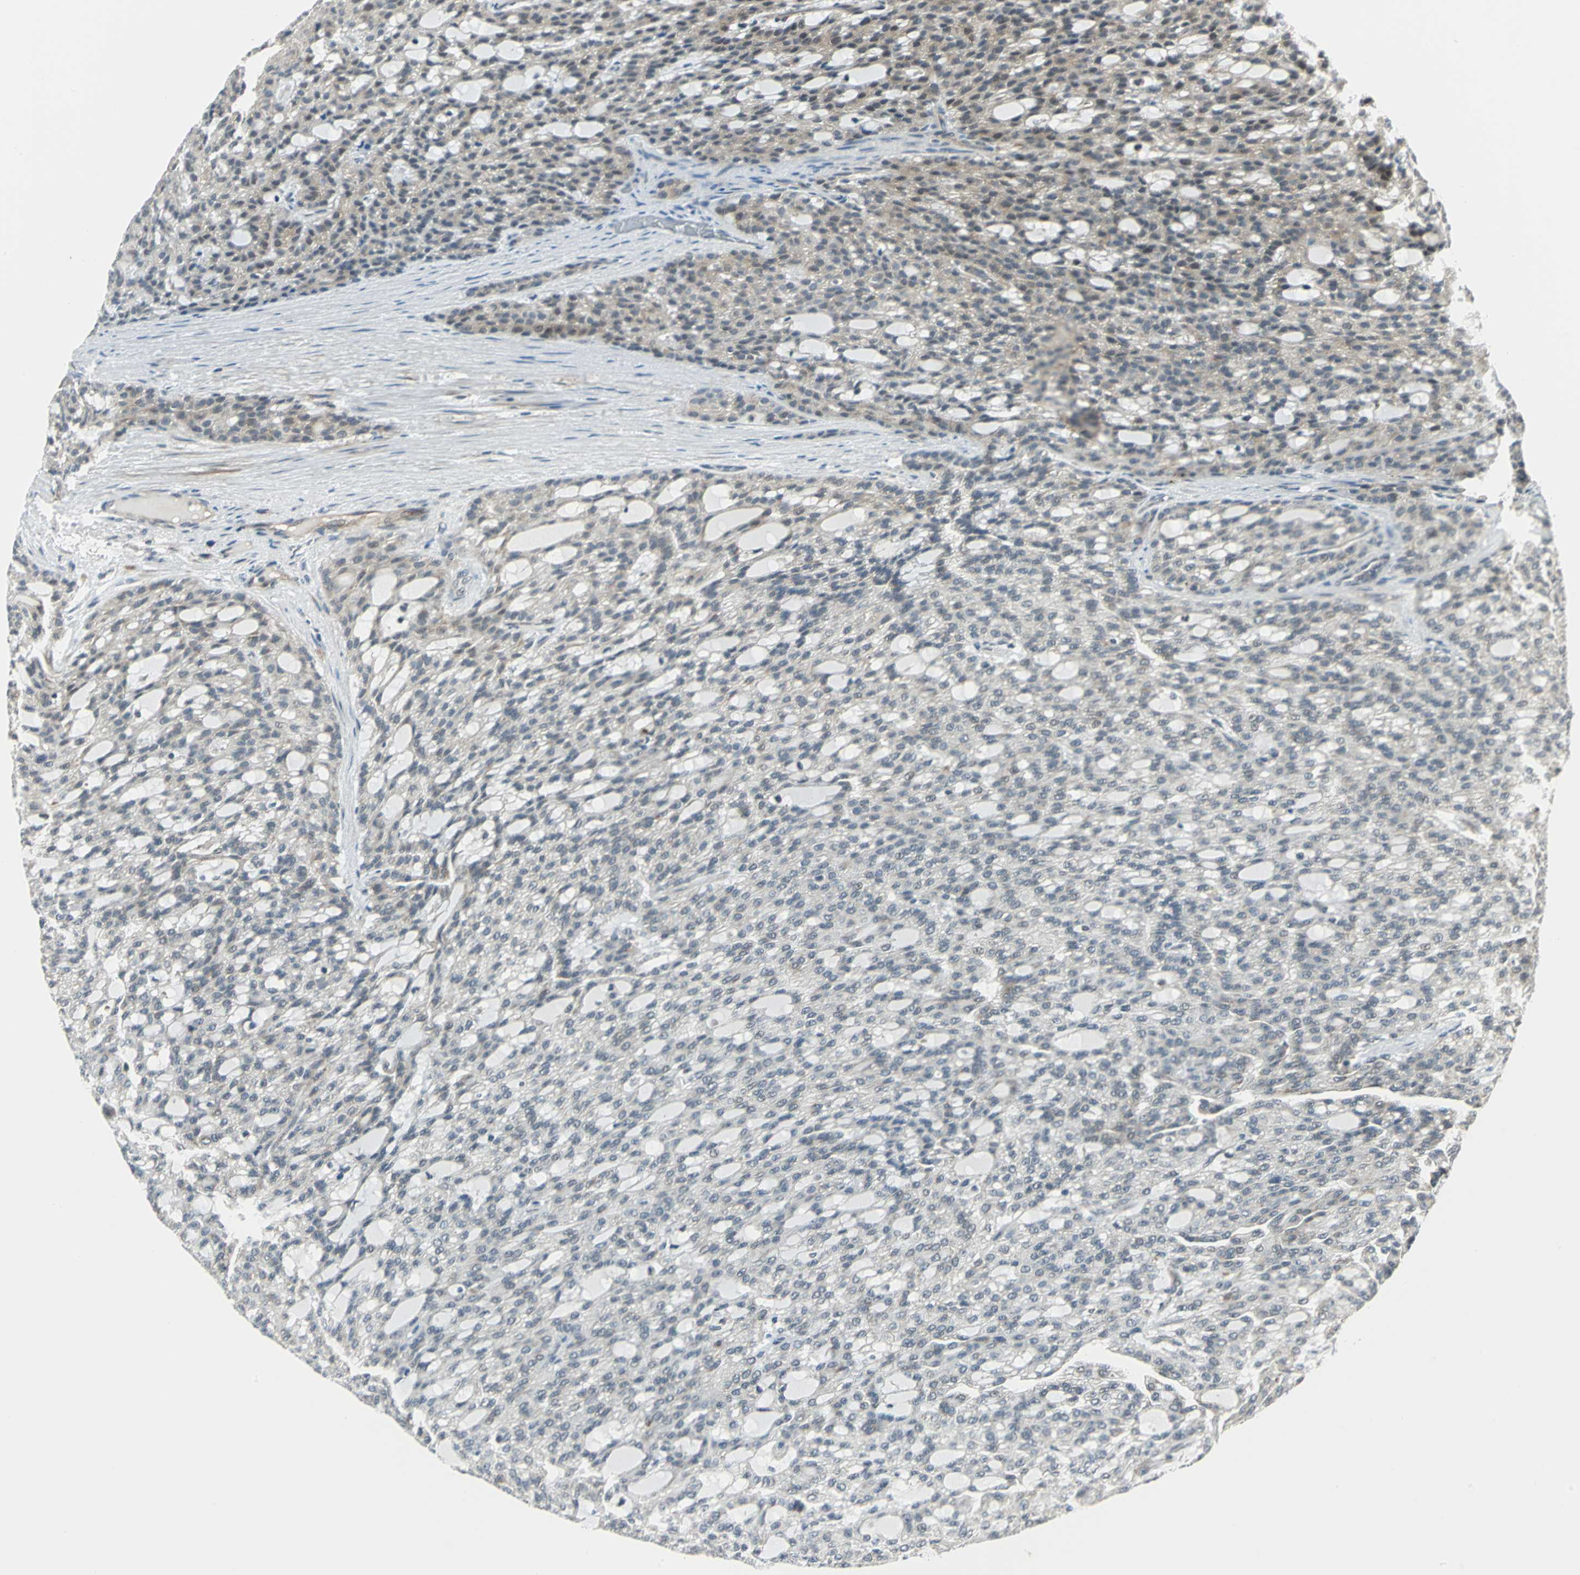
{"staining": {"intensity": "weak", "quantity": "25%-75%", "location": "cytoplasmic/membranous,nuclear"}, "tissue": "renal cancer", "cell_type": "Tumor cells", "image_type": "cancer", "snomed": [{"axis": "morphology", "description": "Adenocarcinoma, NOS"}, {"axis": "topography", "description": "Kidney"}], "caption": "The image displays staining of renal adenocarcinoma, revealing weak cytoplasmic/membranous and nuclear protein expression (brown color) within tumor cells.", "gene": "PLAGL2", "patient": {"sex": "male", "age": 63}}